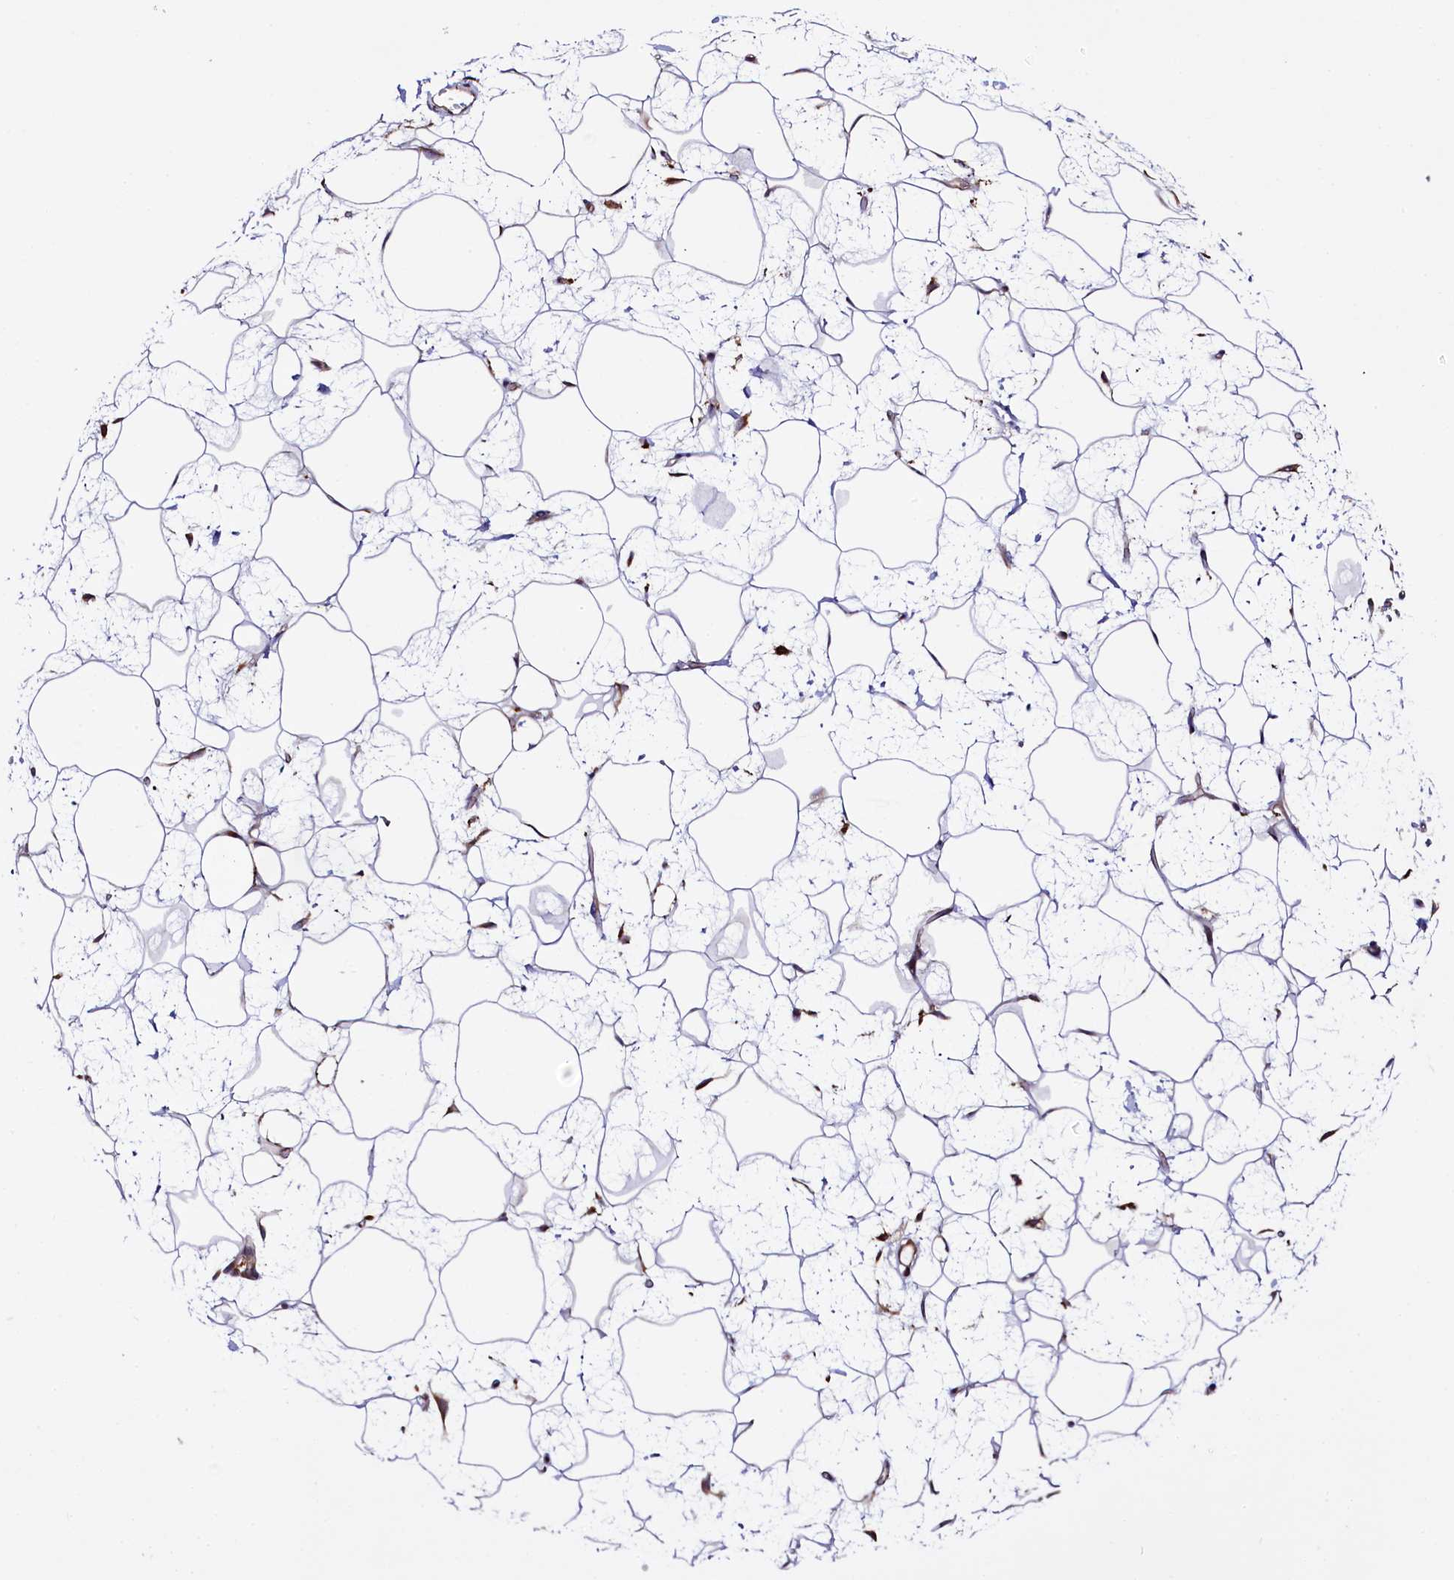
{"staining": {"intensity": "negative", "quantity": "none", "location": "none"}, "tissue": "adipose tissue", "cell_type": "Adipocytes", "image_type": "normal", "snomed": [{"axis": "morphology", "description": "Normal tissue, NOS"}, {"axis": "topography", "description": "Breast"}], "caption": "A micrograph of adipose tissue stained for a protein demonstrates no brown staining in adipocytes. (DAB immunohistochemistry (IHC) visualized using brightfield microscopy, high magnification).", "gene": "UFM1", "patient": {"sex": "female", "age": 26}}